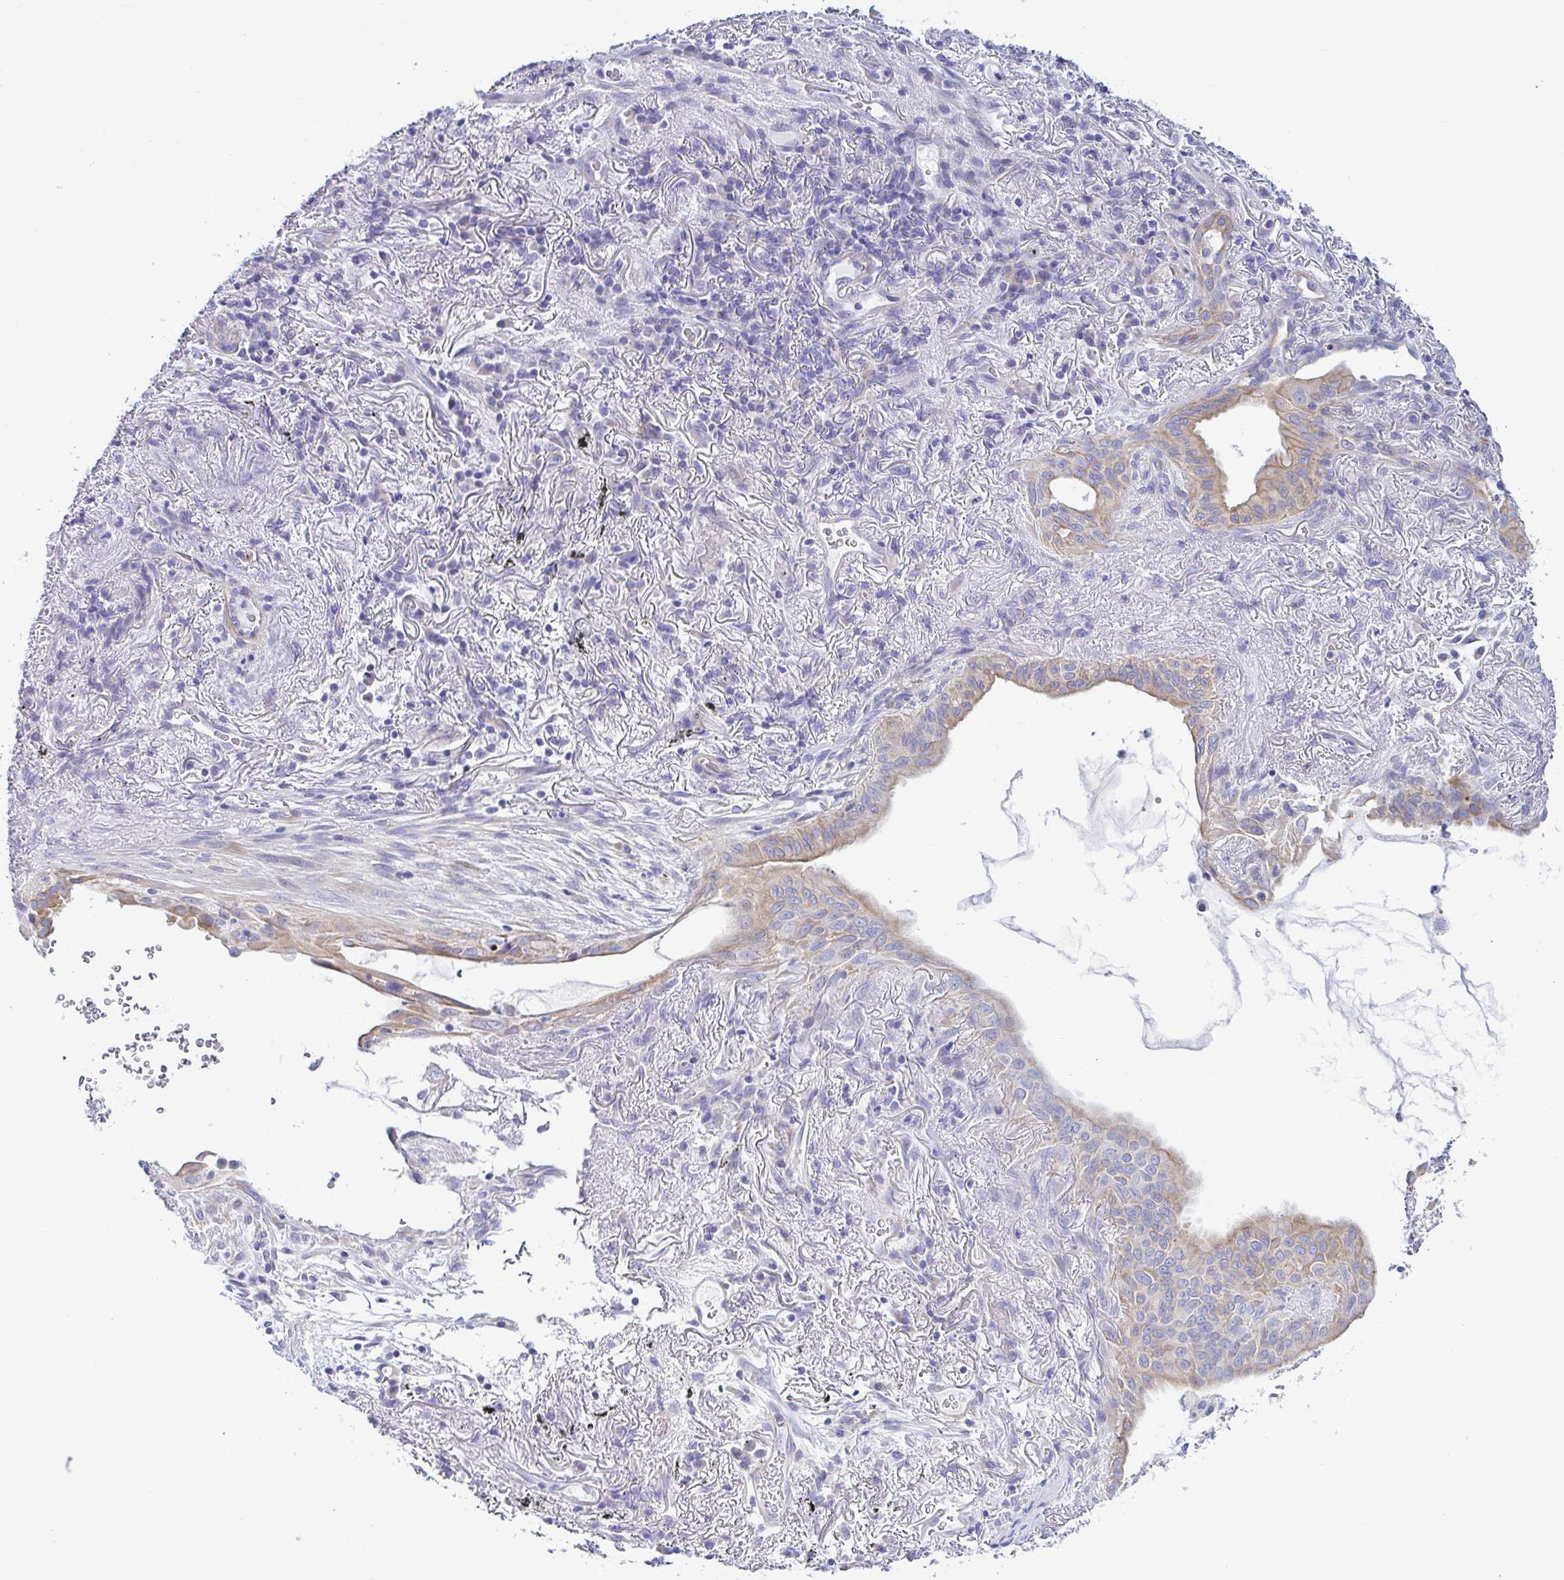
{"staining": {"intensity": "moderate", "quantity": "25%-75%", "location": "cytoplasmic/membranous"}, "tissue": "lung cancer", "cell_type": "Tumor cells", "image_type": "cancer", "snomed": [{"axis": "morphology", "description": "Adenocarcinoma, NOS"}, {"axis": "topography", "description": "Lung"}], "caption": "Immunohistochemistry (DAB (3,3'-diaminobenzidine)) staining of human lung cancer exhibits moderate cytoplasmic/membranous protein staining in about 25%-75% of tumor cells.", "gene": "TNNI2", "patient": {"sex": "male", "age": 77}}